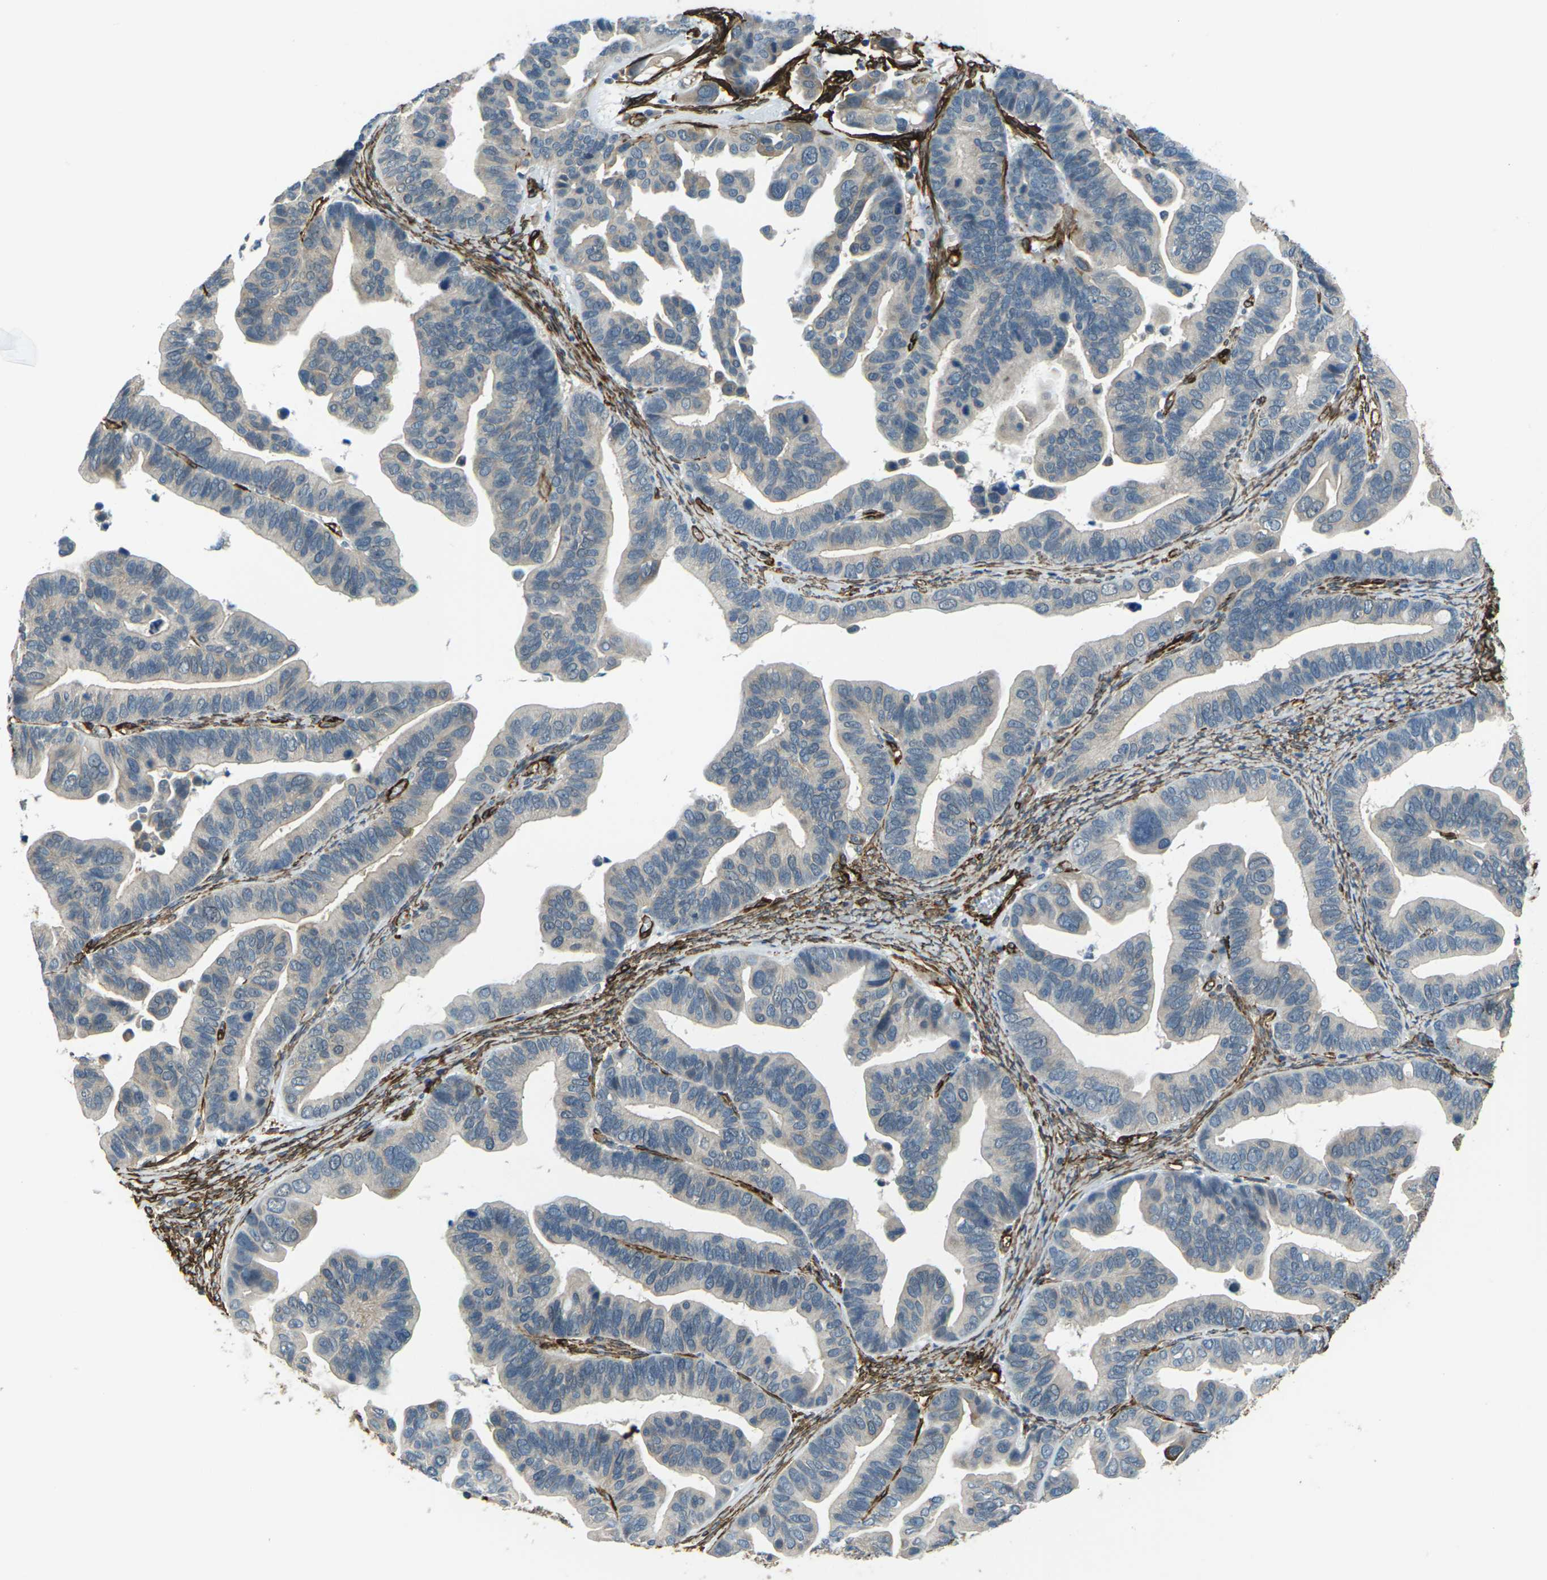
{"staining": {"intensity": "negative", "quantity": "none", "location": "none"}, "tissue": "ovarian cancer", "cell_type": "Tumor cells", "image_type": "cancer", "snomed": [{"axis": "morphology", "description": "Cystadenocarcinoma, serous, NOS"}, {"axis": "topography", "description": "Ovary"}], "caption": "Human ovarian serous cystadenocarcinoma stained for a protein using immunohistochemistry (IHC) shows no positivity in tumor cells.", "gene": "GRAMD1C", "patient": {"sex": "female", "age": 56}}